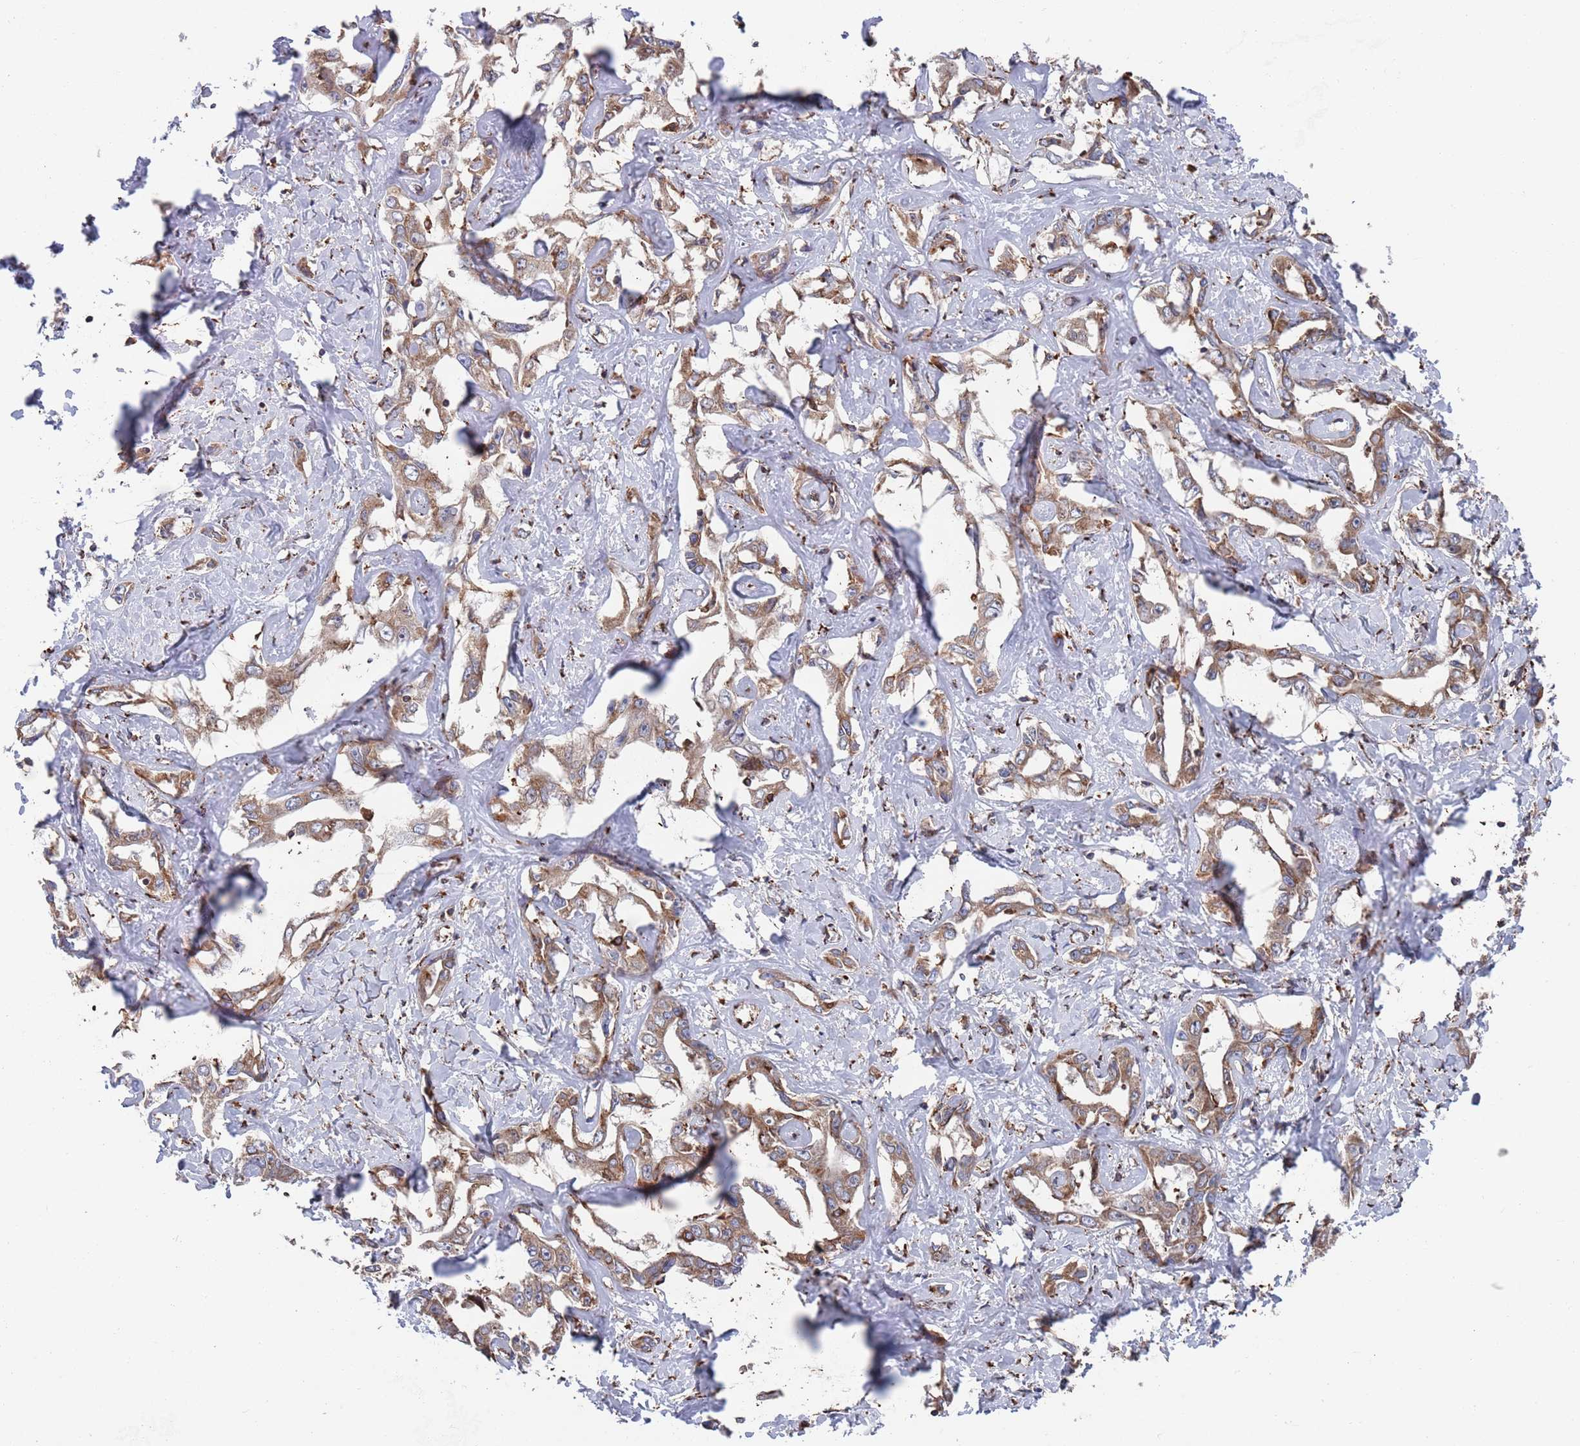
{"staining": {"intensity": "moderate", "quantity": ">75%", "location": "cytoplasmic/membranous"}, "tissue": "liver cancer", "cell_type": "Tumor cells", "image_type": "cancer", "snomed": [{"axis": "morphology", "description": "Cholangiocarcinoma"}, {"axis": "topography", "description": "Liver"}], "caption": "Protein expression analysis of human cholangiocarcinoma (liver) reveals moderate cytoplasmic/membranous expression in about >75% of tumor cells. The protein of interest is shown in brown color, while the nuclei are stained blue.", "gene": "GID8", "patient": {"sex": "male", "age": 59}}